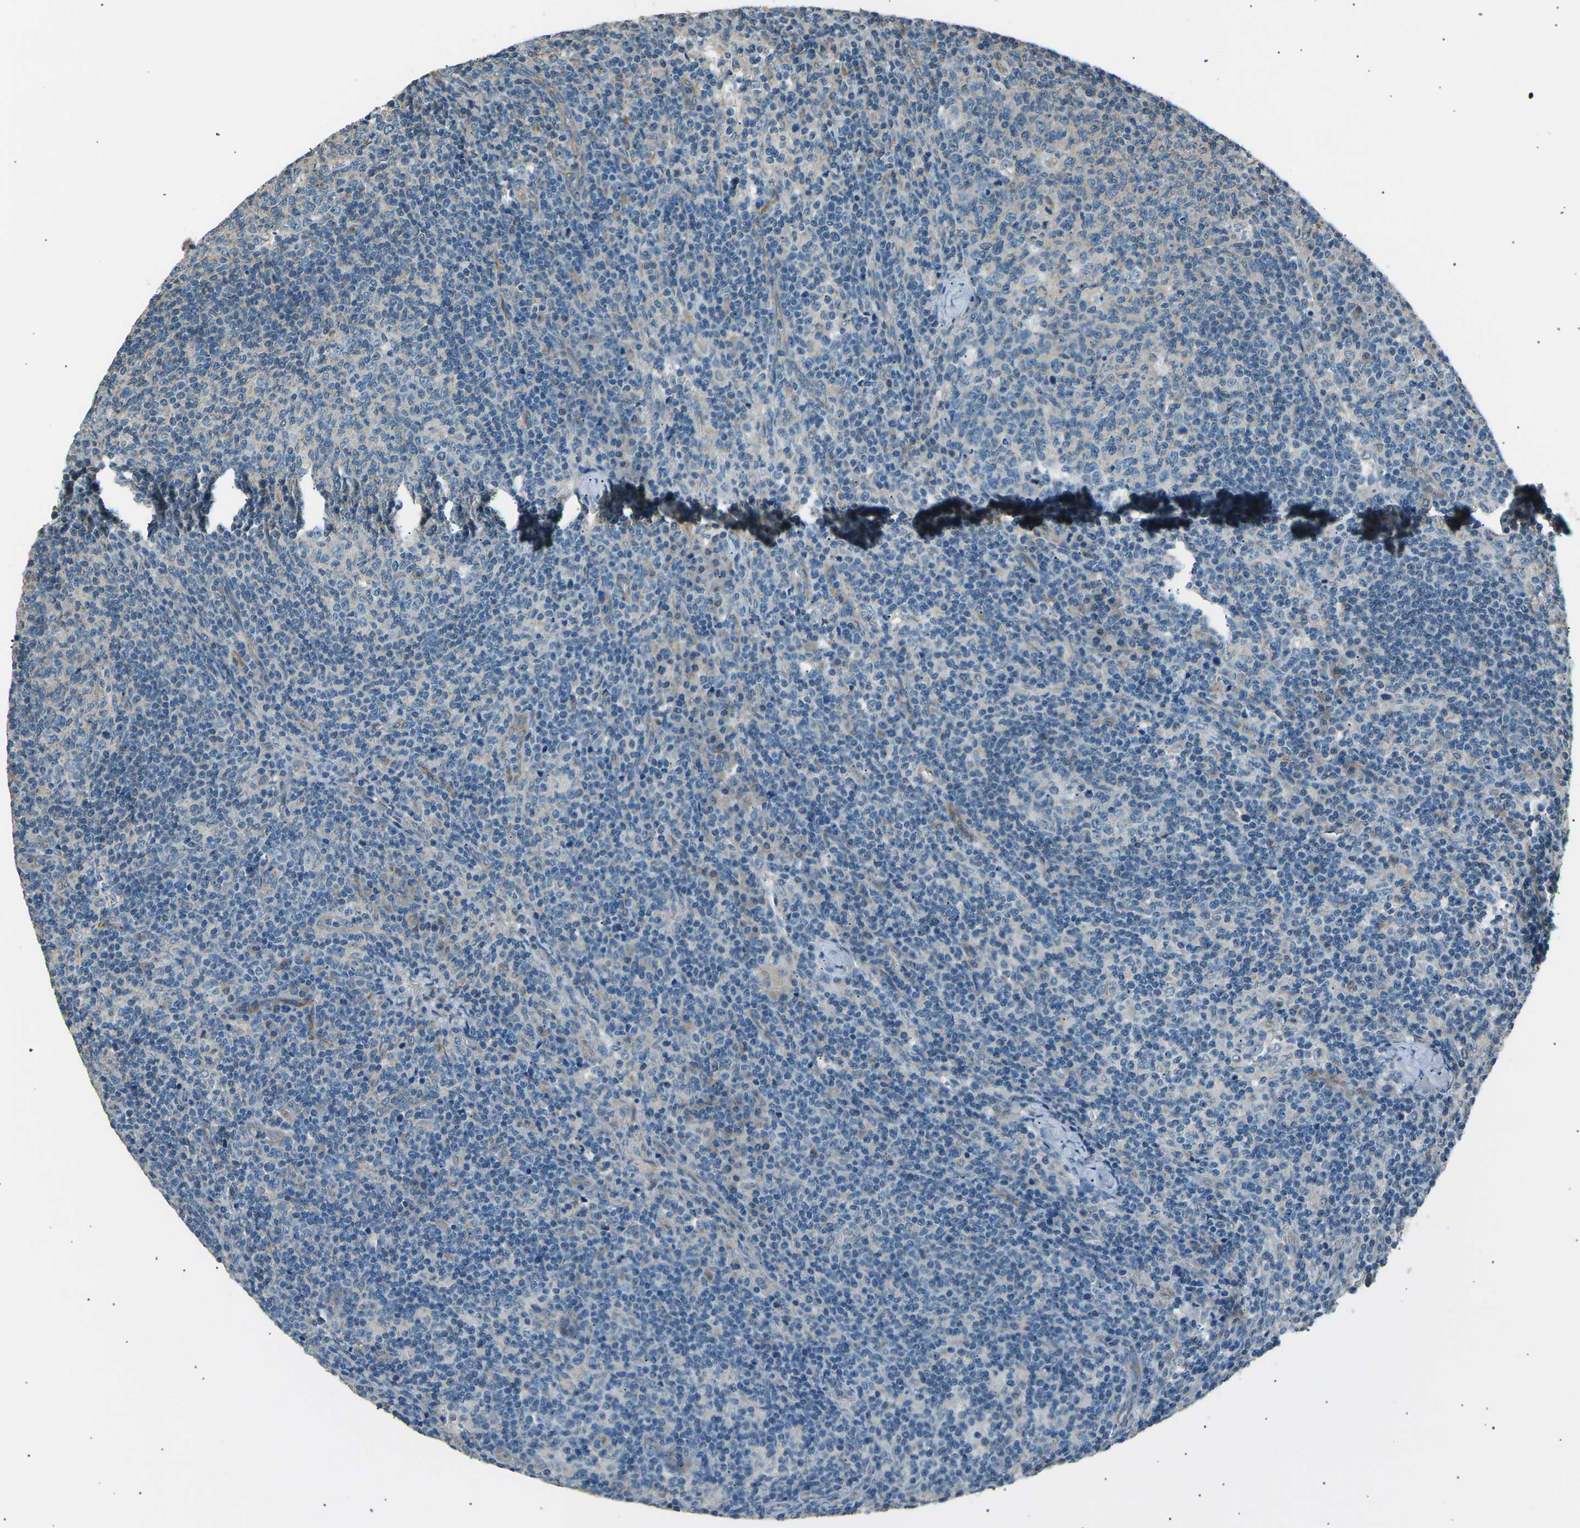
{"staining": {"intensity": "weak", "quantity": "<25%", "location": "cytoplasmic/membranous"}, "tissue": "lymph node", "cell_type": "Germinal center cells", "image_type": "normal", "snomed": [{"axis": "morphology", "description": "Normal tissue, NOS"}, {"axis": "morphology", "description": "Inflammation, NOS"}, {"axis": "topography", "description": "Lymph node"}], "caption": "DAB (3,3'-diaminobenzidine) immunohistochemical staining of benign human lymph node displays no significant staining in germinal center cells.", "gene": "SLK", "patient": {"sex": "male", "age": 55}}